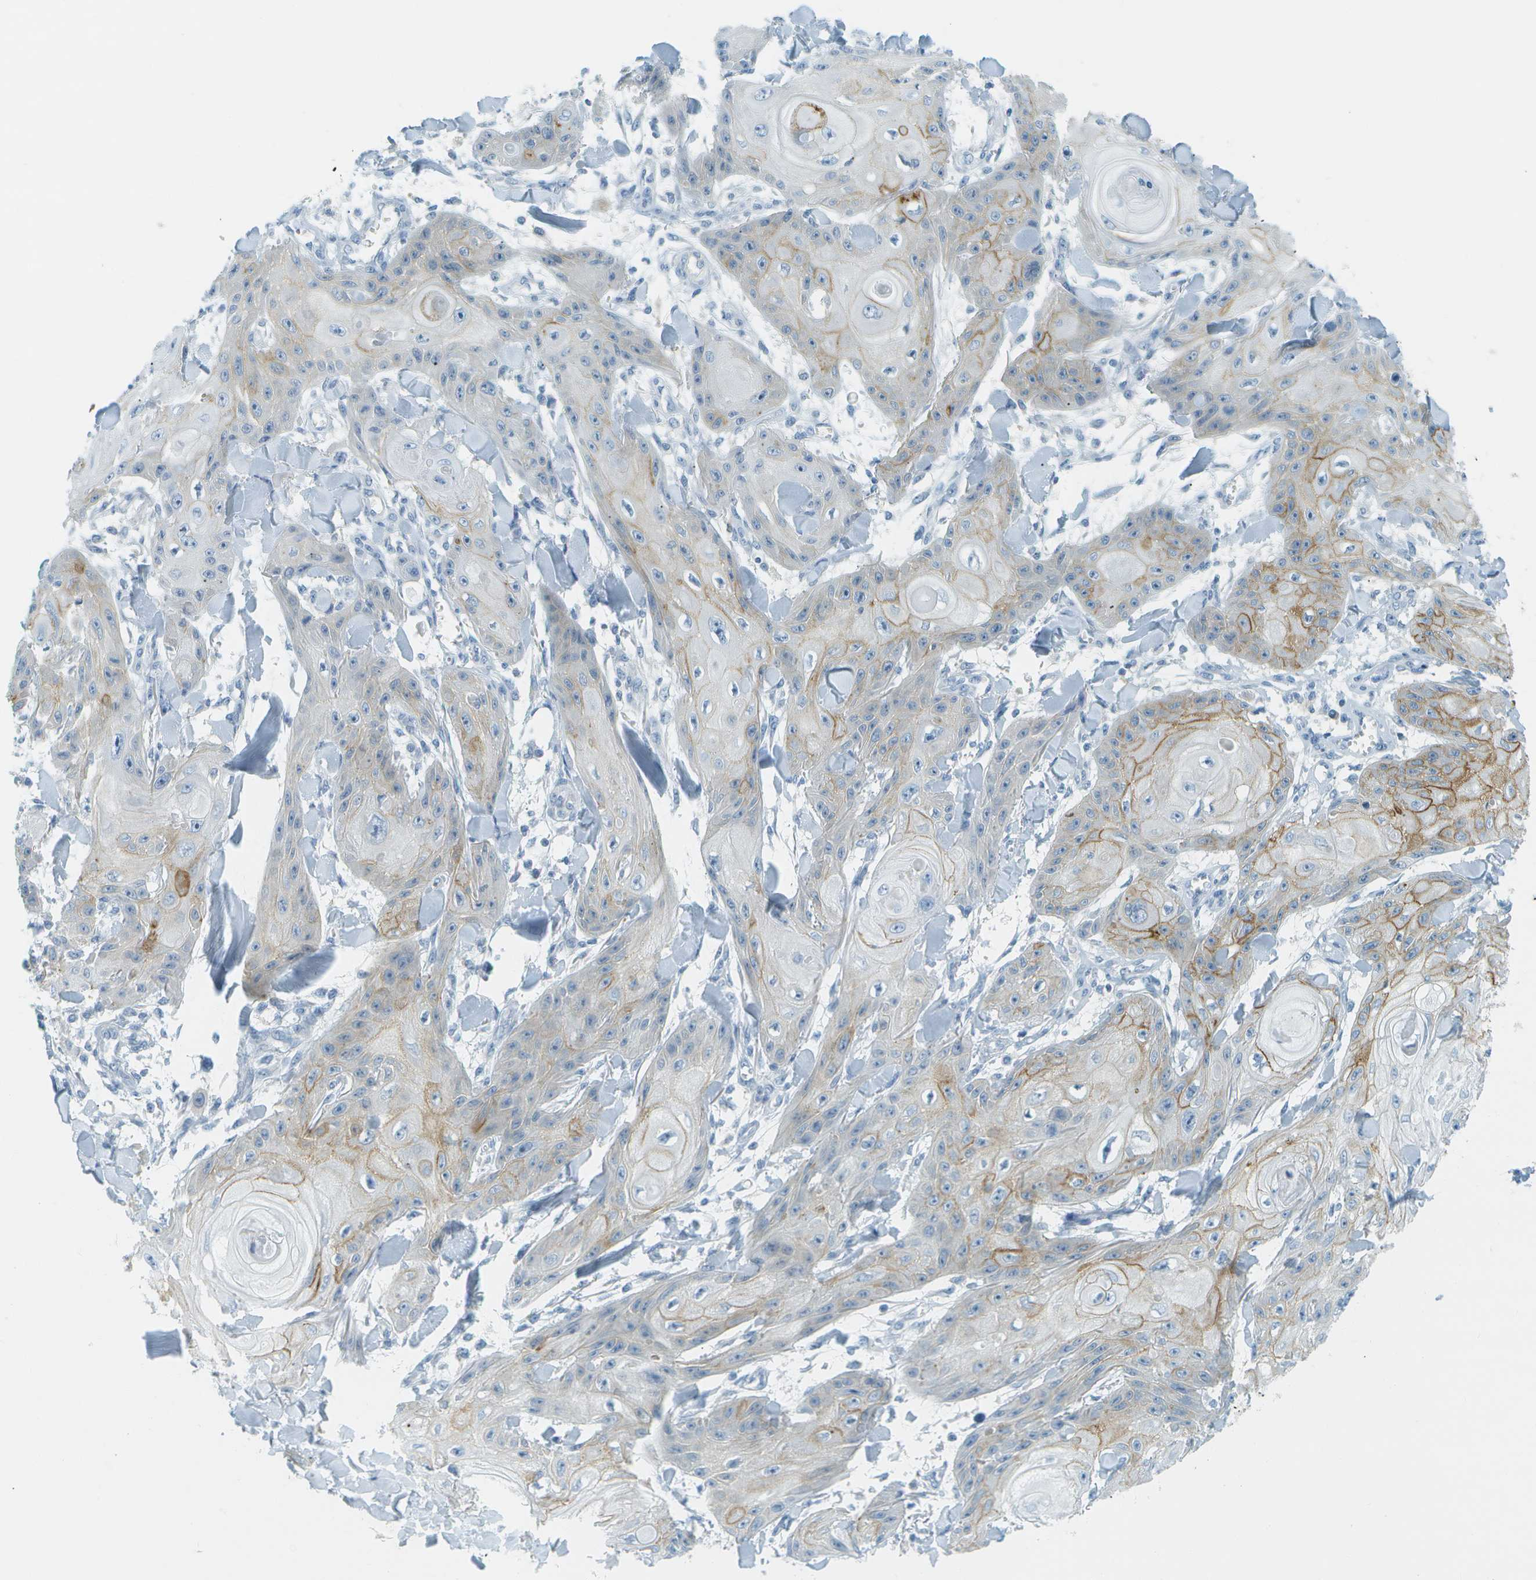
{"staining": {"intensity": "moderate", "quantity": "<25%", "location": "cytoplasmic/membranous"}, "tissue": "skin cancer", "cell_type": "Tumor cells", "image_type": "cancer", "snomed": [{"axis": "morphology", "description": "Squamous cell carcinoma, NOS"}, {"axis": "topography", "description": "Skin"}], "caption": "Tumor cells exhibit moderate cytoplasmic/membranous positivity in about <25% of cells in skin cancer (squamous cell carcinoma). (DAB (3,3'-diaminobenzidine) = brown stain, brightfield microscopy at high magnification).", "gene": "SMYD5", "patient": {"sex": "male", "age": 74}}